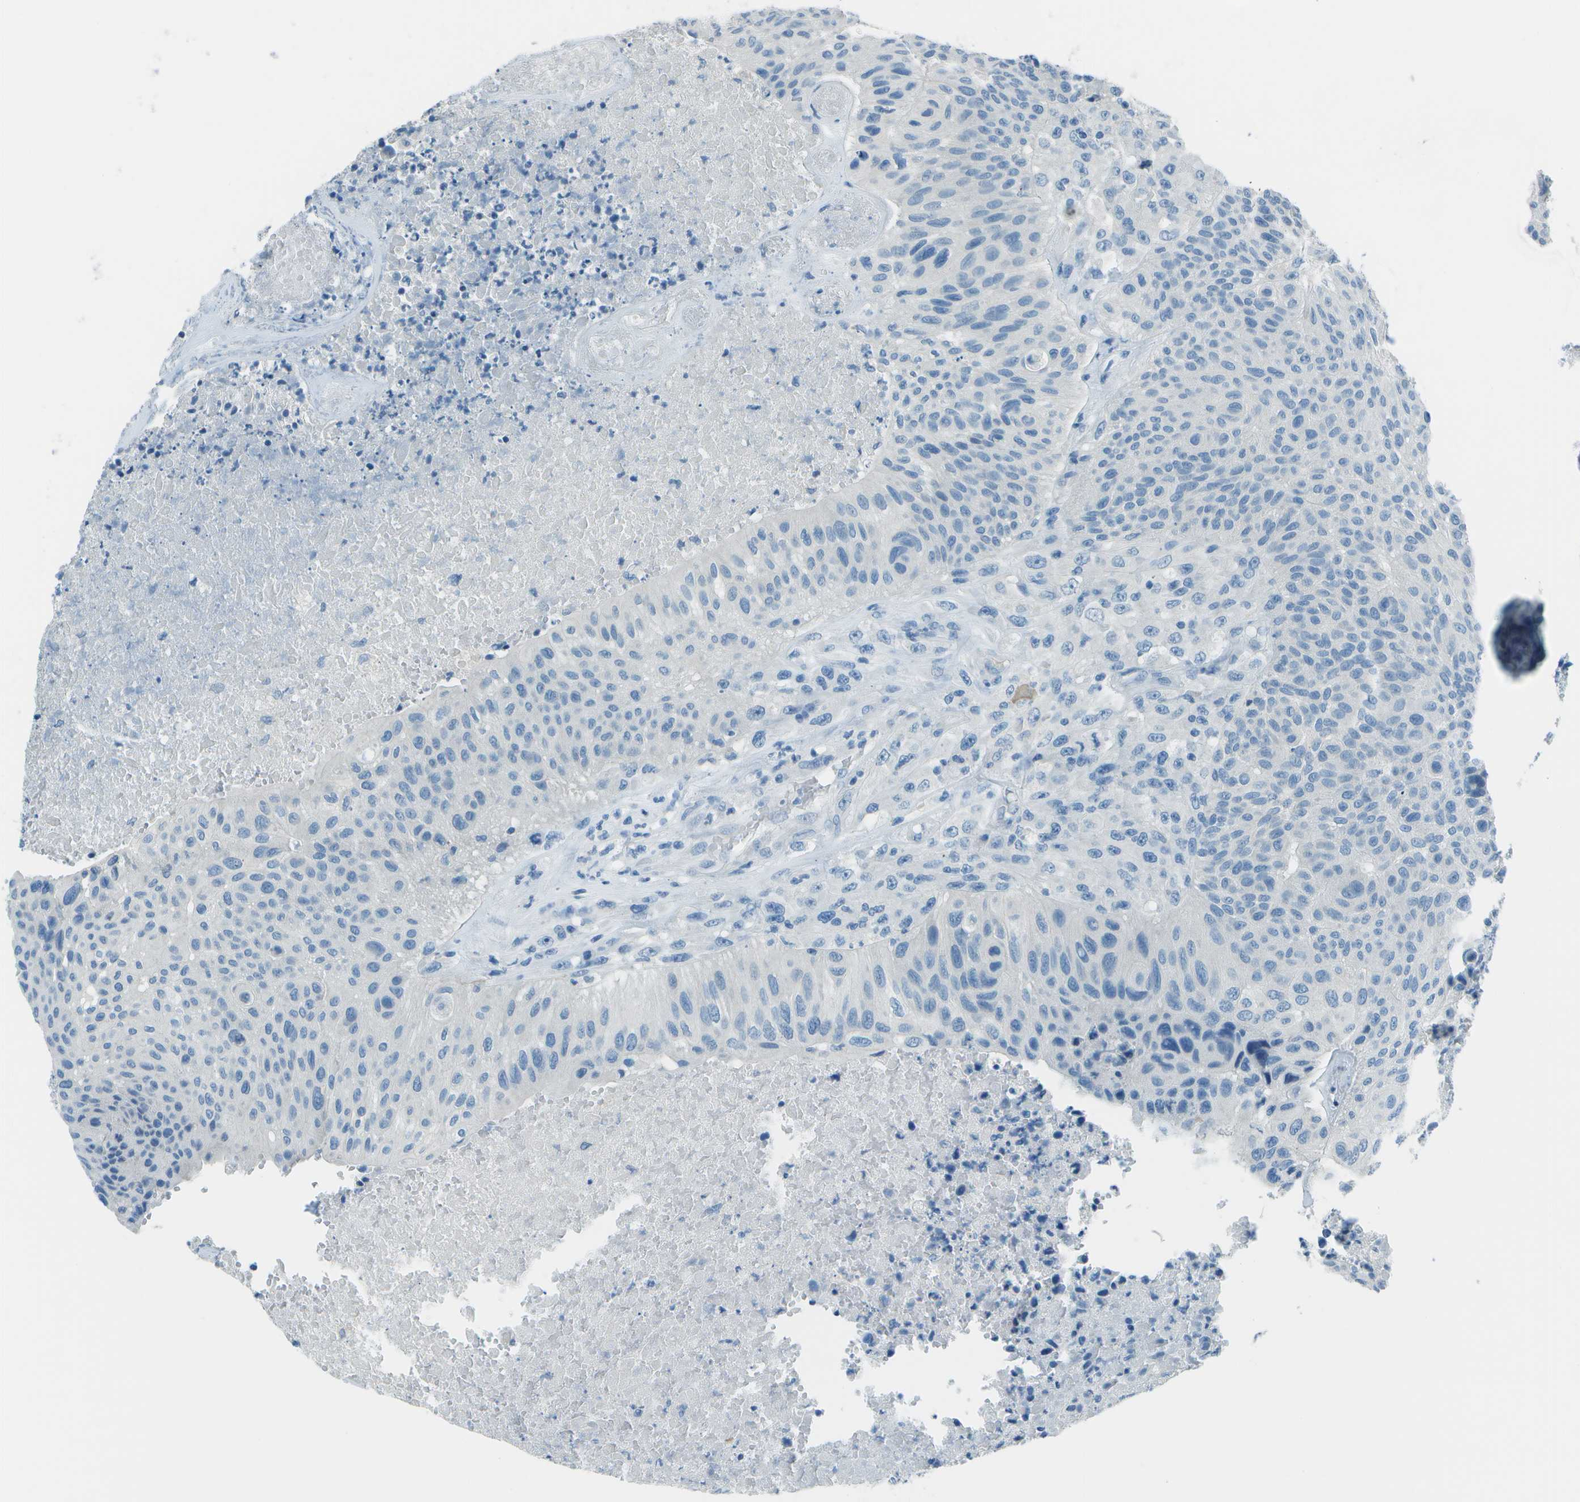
{"staining": {"intensity": "negative", "quantity": "none", "location": "none"}, "tissue": "urothelial cancer", "cell_type": "Tumor cells", "image_type": "cancer", "snomed": [{"axis": "morphology", "description": "Urothelial carcinoma, High grade"}, {"axis": "topography", "description": "Urinary bladder"}], "caption": "There is no significant positivity in tumor cells of urothelial cancer.", "gene": "FGF1", "patient": {"sex": "male", "age": 66}}